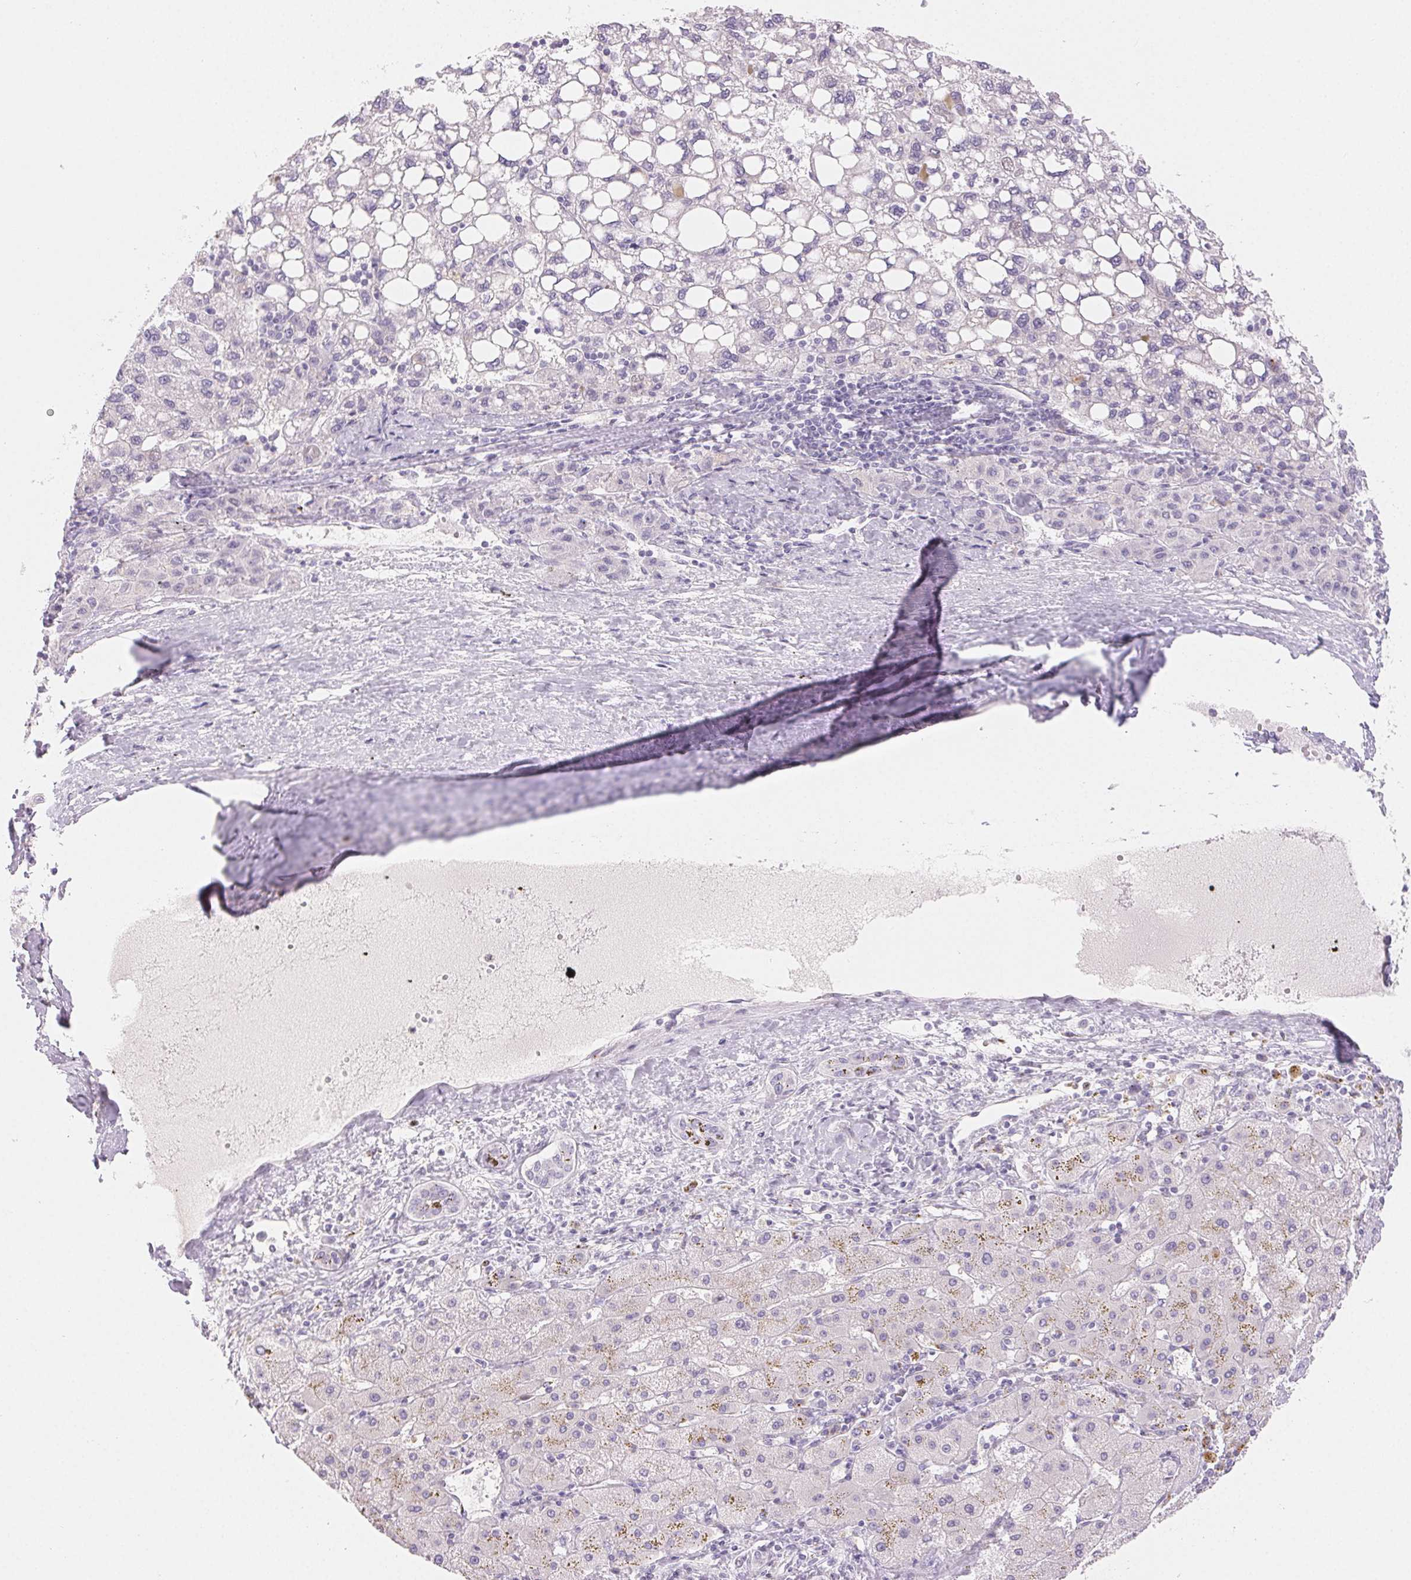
{"staining": {"intensity": "negative", "quantity": "none", "location": "none"}, "tissue": "liver cancer", "cell_type": "Tumor cells", "image_type": "cancer", "snomed": [{"axis": "morphology", "description": "Carcinoma, Hepatocellular, NOS"}, {"axis": "topography", "description": "Liver"}], "caption": "There is no significant staining in tumor cells of liver hepatocellular carcinoma.", "gene": "BPIFB2", "patient": {"sex": "female", "age": 82}}